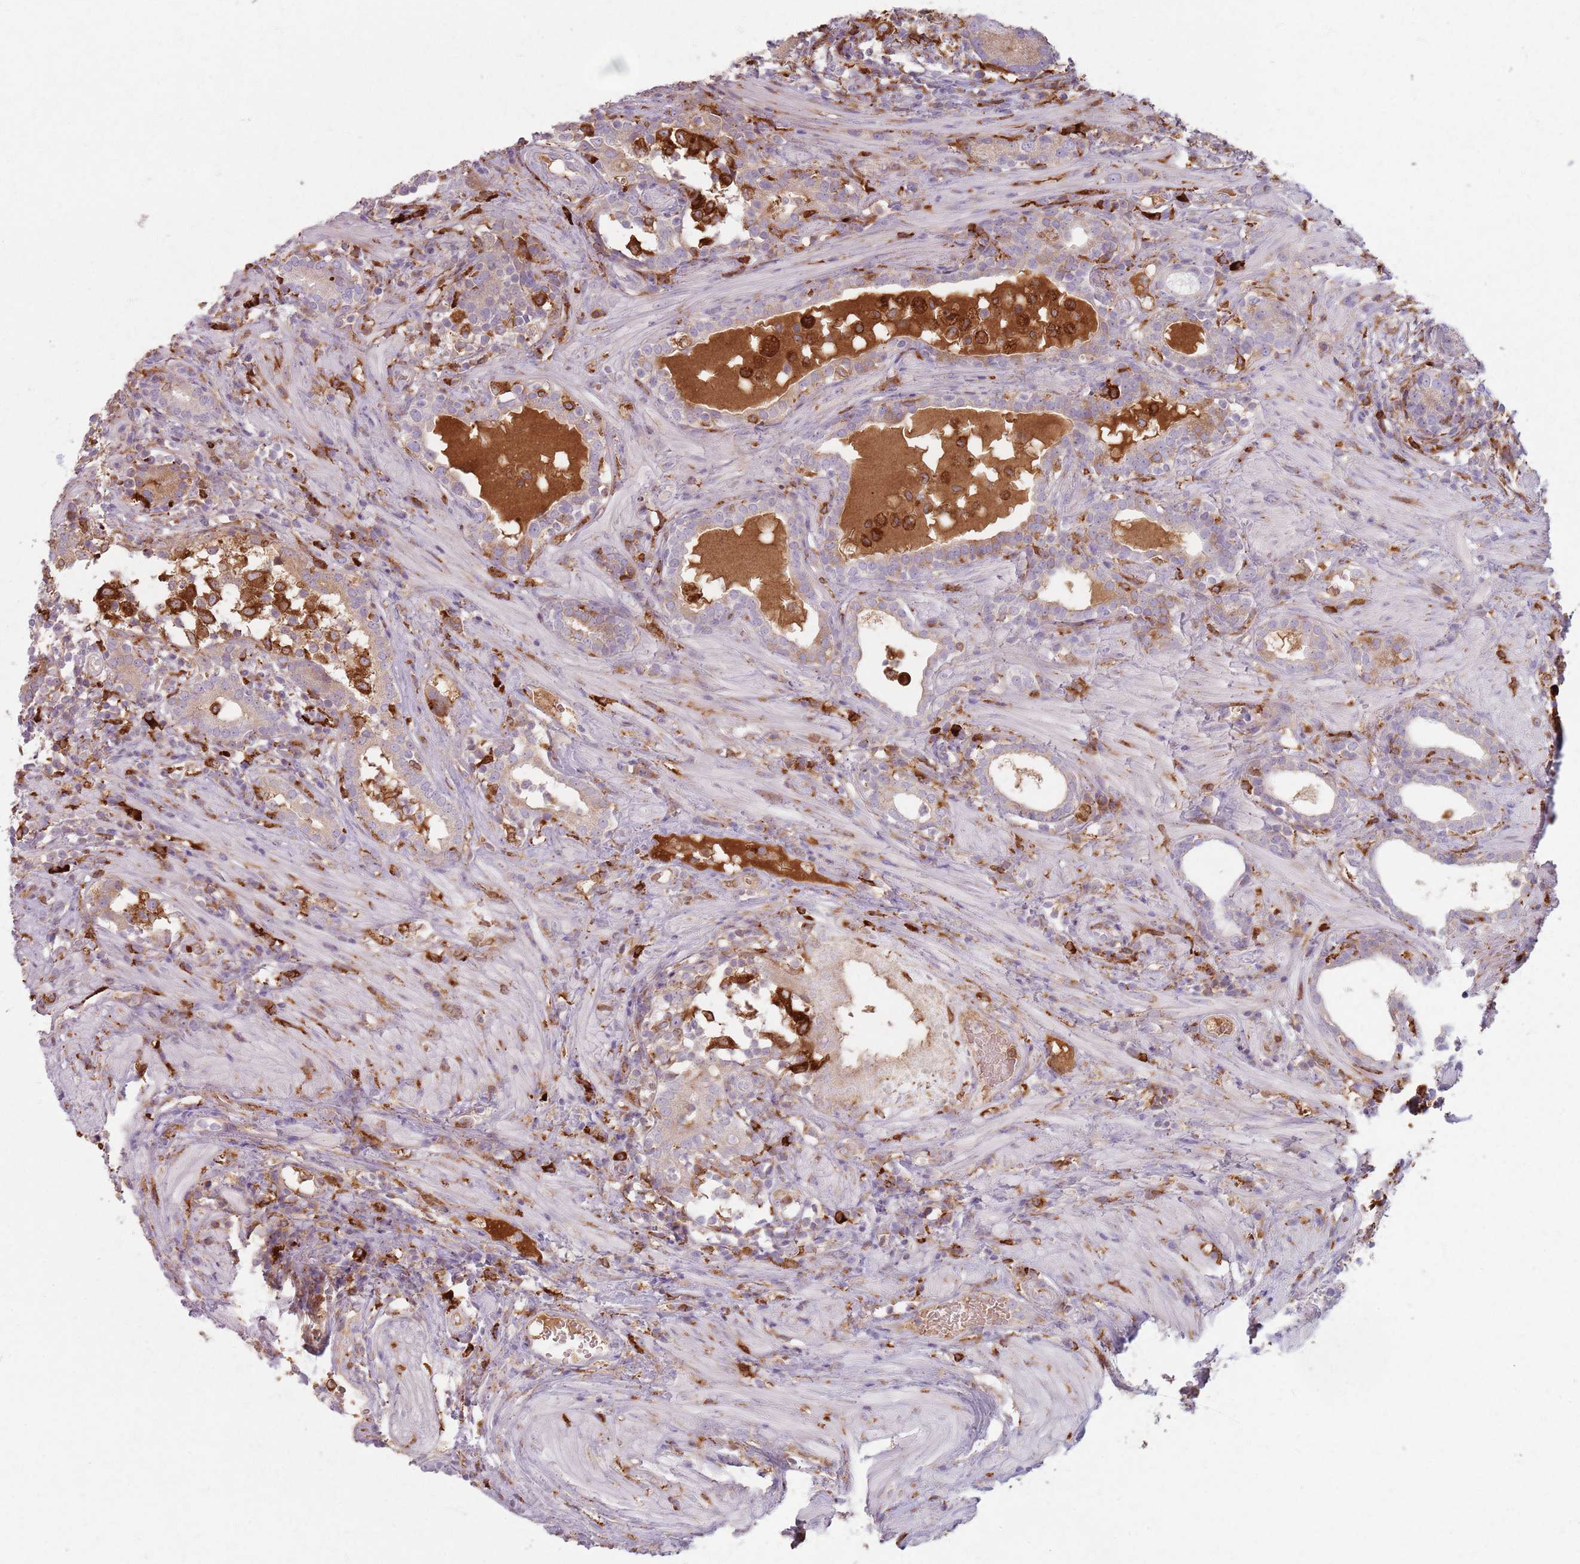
{"staining": {"intensity": "strong", "quantity": "<25%", "location": "cytoplasmic/membranous"}, "tissue": "prostate cancer", "cell_type": "Tumor cells", "image_type": "cancer", "snomed": [{"axis": "morphology", "description": "Adenocarcinoma, High grade"}, {"axis": "topography", "description": "Prostate"}], "caption": "Immunohistochemical staining of adenocarcinoma (high-grade) (prostate) displays medium levels of strong cytoplasmic/membranous protein positivity in approximately <25% of tumor cells.", "gene": "COLGALT1", "patient": {"sex": "male", "age": 67}}